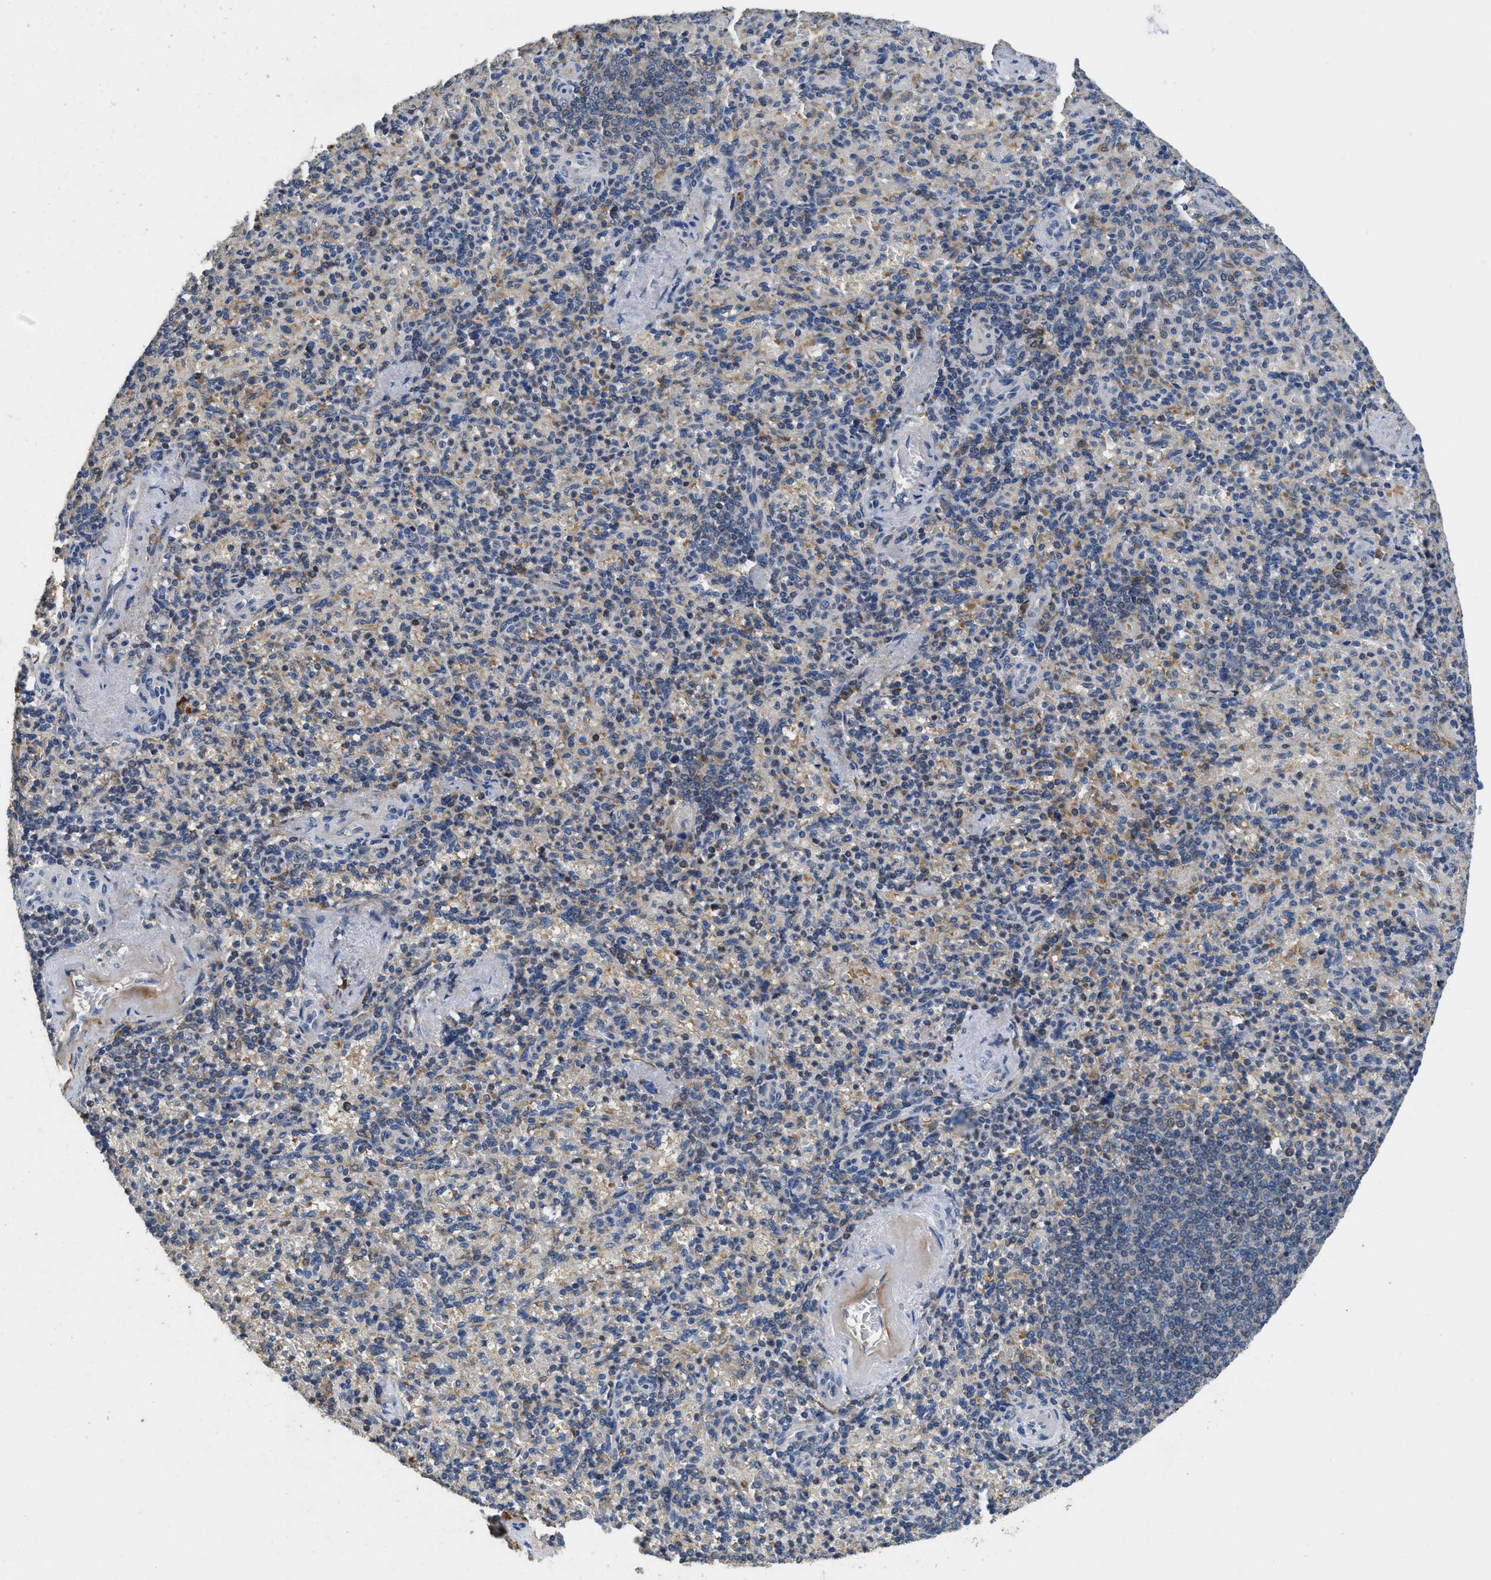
{"staining": {"intensity": "moderate", "quantity": ">75%", "location": "cytoplasmic/membranous"}, "tissue": "spleen", "cell_type": "Cells in red pulp", "image_type": "normal", "snomed": [{"axis": "morphology", "description": "Normal tissue, NOS"}, {"axis": "topography", "description": "Spleen"}], "caption": "High-magnification brightfield microscopy of benign spleen stained with DAB (brown) and counterstained with hematoxylin (blue). cells in red pulp exhibit moderate cytoplasmic/membranous staining is present in approximately>75% of cells.", "gene": "DGKE", "patient": {"sex": "female", "age": 74}}